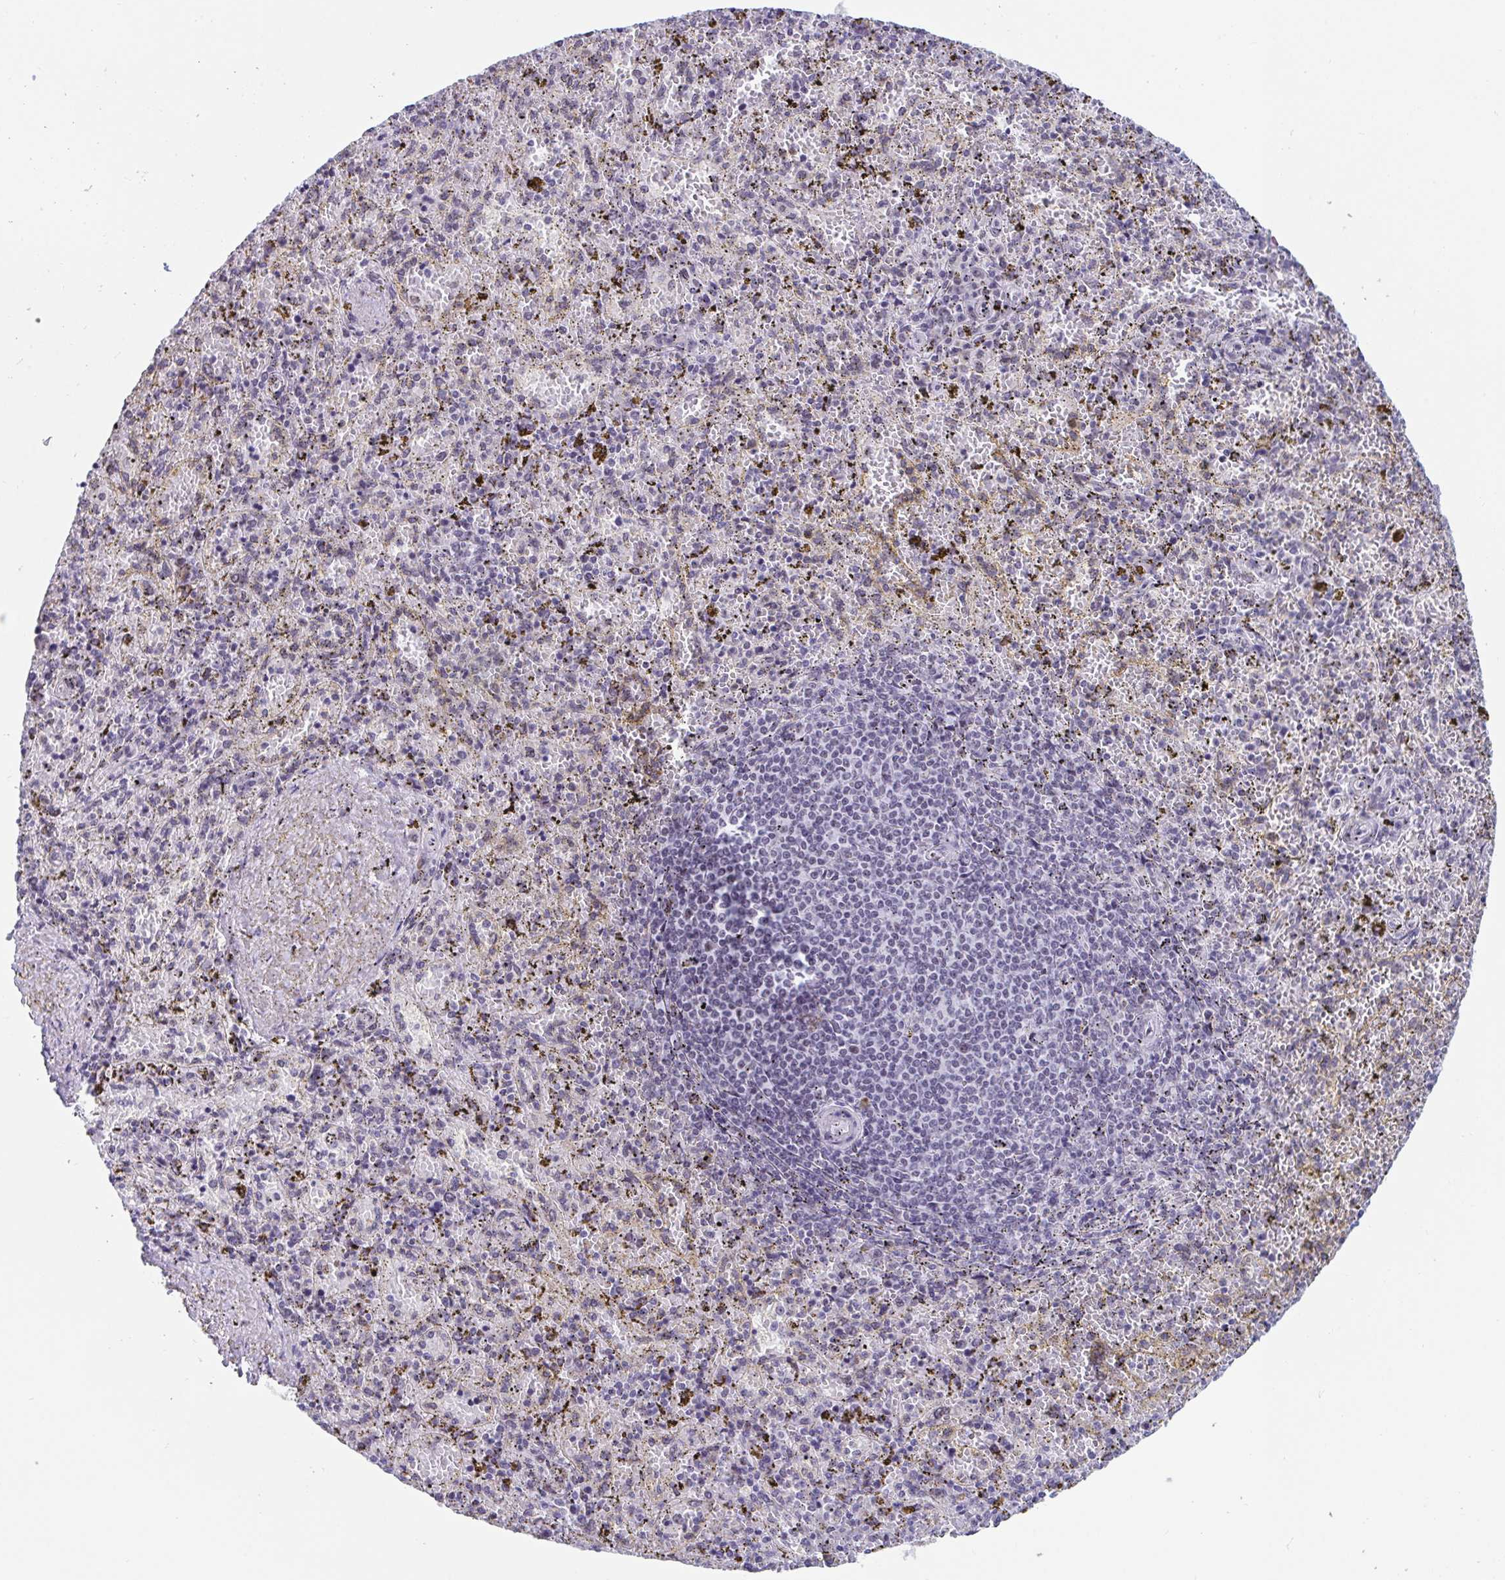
{"staining": {"intensity": "negative", "quantity": "none", "location": "none"}, "tissue": "spleen", "cell_type": "Cells in red pulp", "image_type": "normal", "snomed": [{"axis": "morphology", "description": "Normal tissue, NOS"}, {"axis": "topography", "description": "Spleen"}], "caption": "DAB immunohistochemical staining of normal spleen shows no significant expression in cells in red pulp. (Brightfield microscopy of DAB (3,3'-diaminobenzidine) immunohistochemistry (IHC) at high magnification).", "gene": "WDR72", "patient": {"sex": "female", "age": 50}}